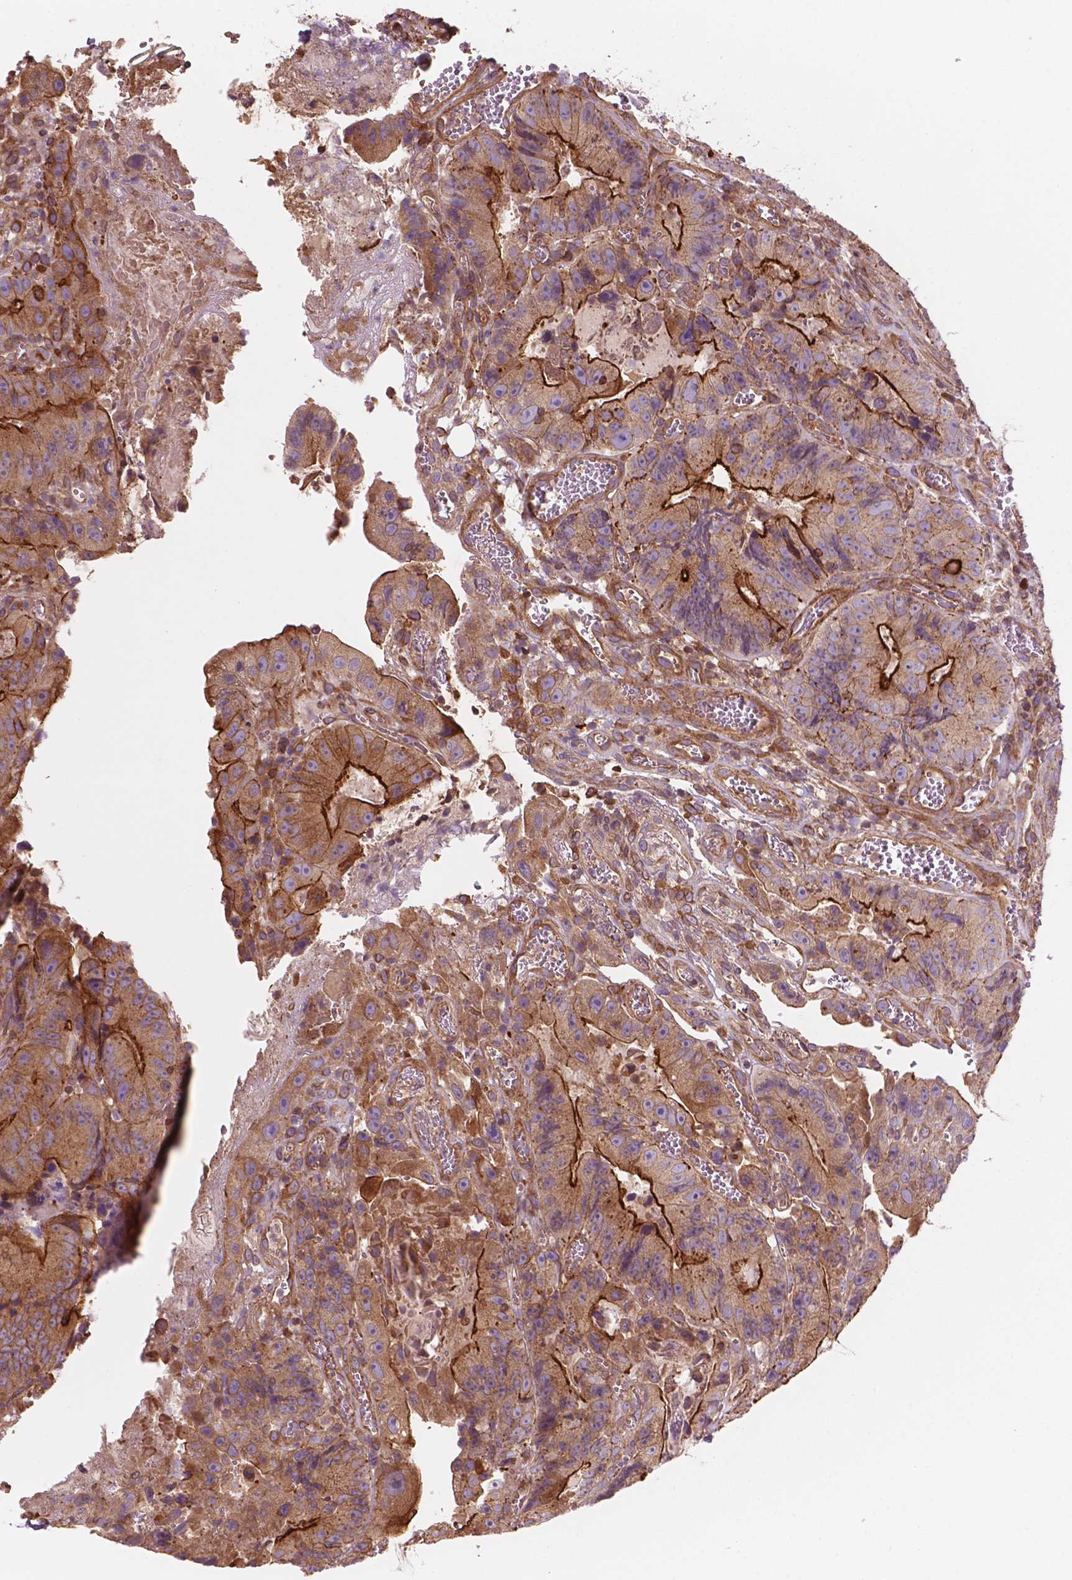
{"staining": {"intensity": "strong", "quantity": "25%-75%", "location": "cytoplasmic/membranous"}, "tissue": "colorectal cancer", "cell_type": "Tumor cells", "image_type": "cancer", "snomed": [{"axis": "morphology", "description": "Adenocarcinoma, NOS"}, {"axis": "topography", "description": "Colon"}], "caption": "This micrograph shows immunohistochemistry (IHC) staining of human adenocarcinoma (colorectal), with high strong cytoplasmic/membranous positivity in about 25%-75% of tumor cells.", "gene": "SURF4", "patient": {"sex": "female", "age": 86}}